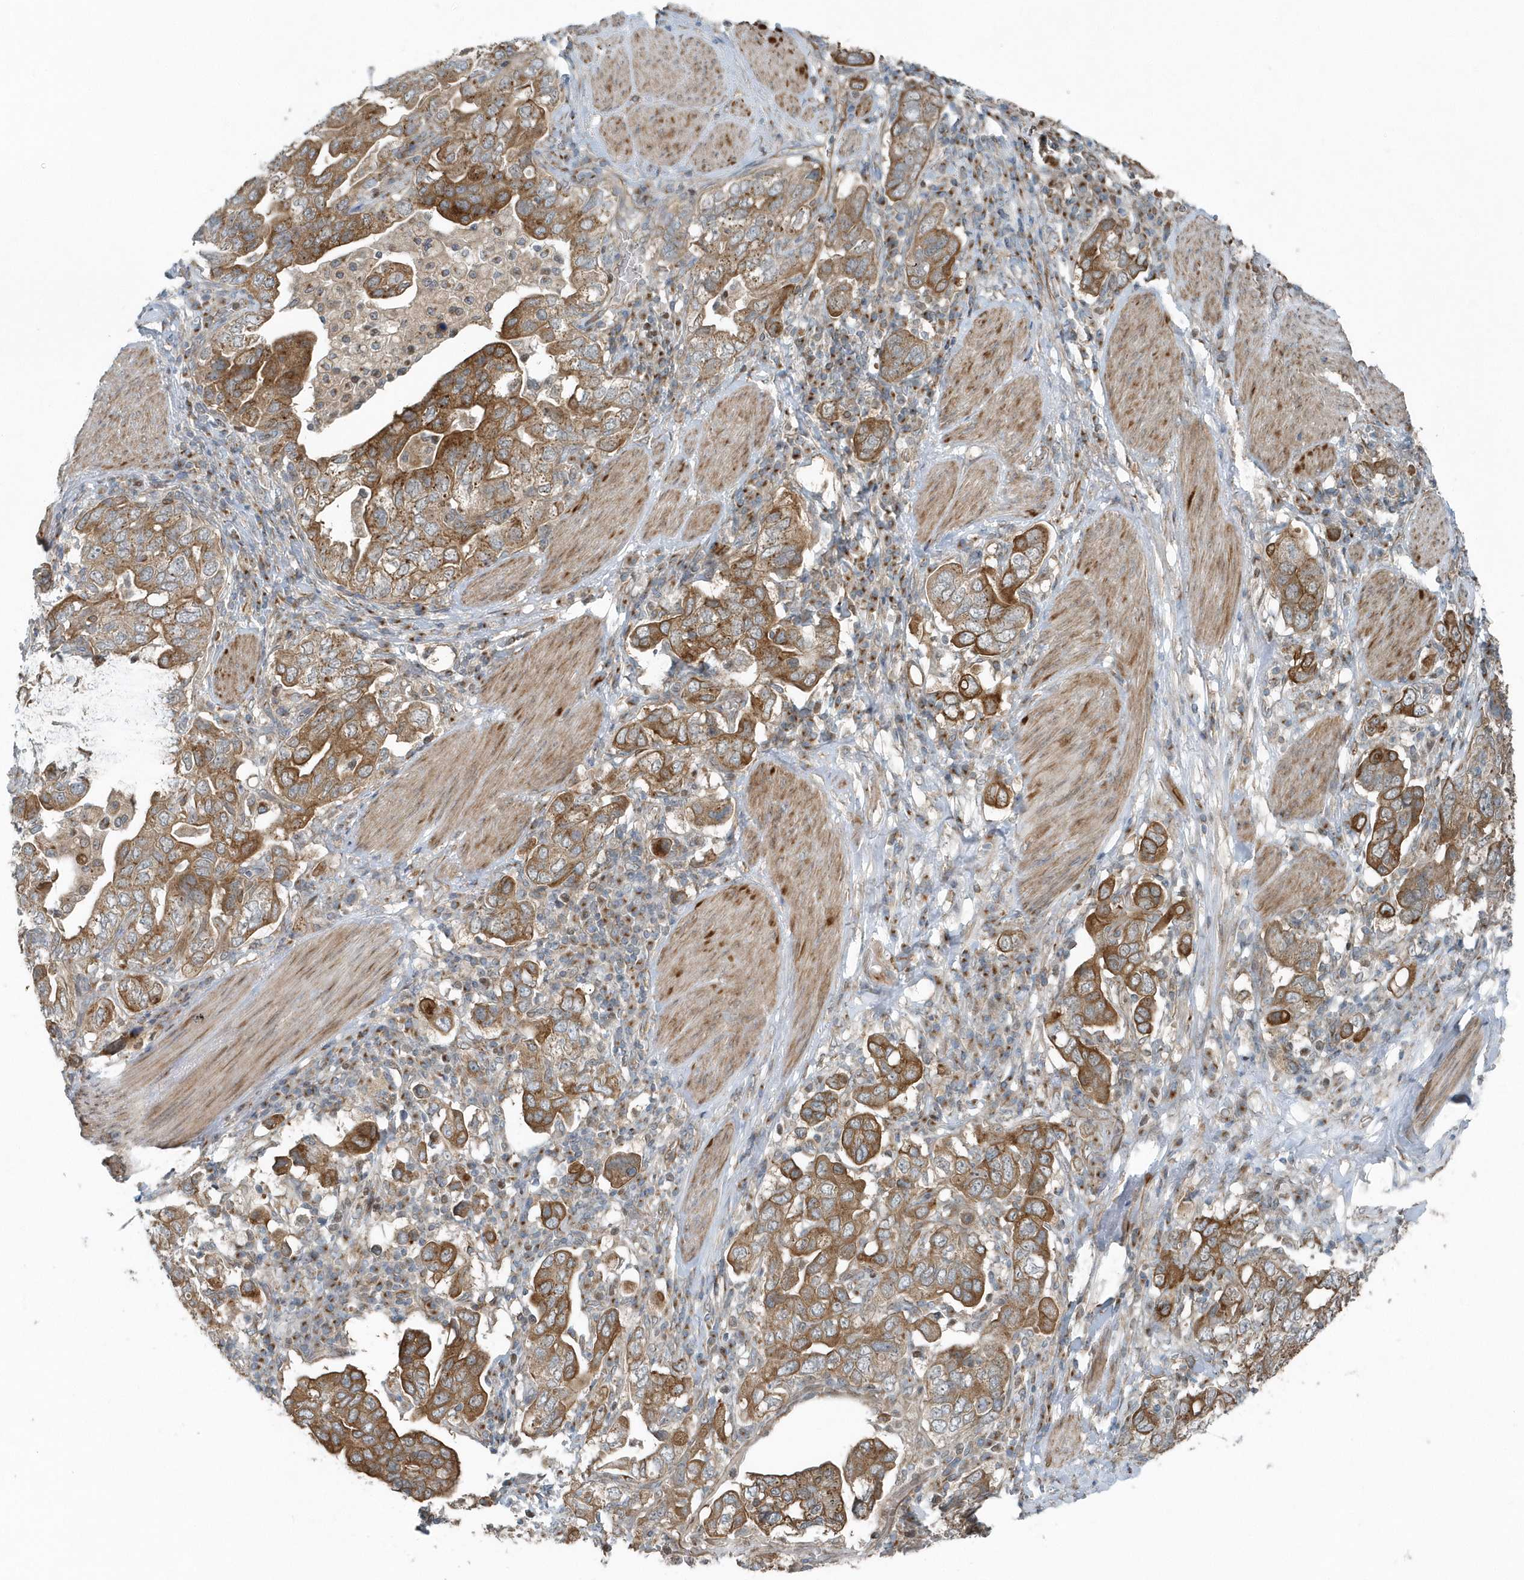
{"staining": {"intensity": "moderate", "quantity": ">75%", "location": "cytoplasmic/membranous"}, "tissue": "stomach cancer", "cell_type": "Tumor cells", "image_type": "cancer", "snomed": [{"axis": "morphology", "description": "Adenocarcinoma, NOS"}, {"axis": "topography", "description": "Stomach, upper"}], "caption": "Tumor cells show medium levels of moderate cytoplasmic/membranous expression in about >75% of cells in human stomach adenocarcinoma.", "gene": "GCC2", "patient": {"sex": "male", "age": 62}}